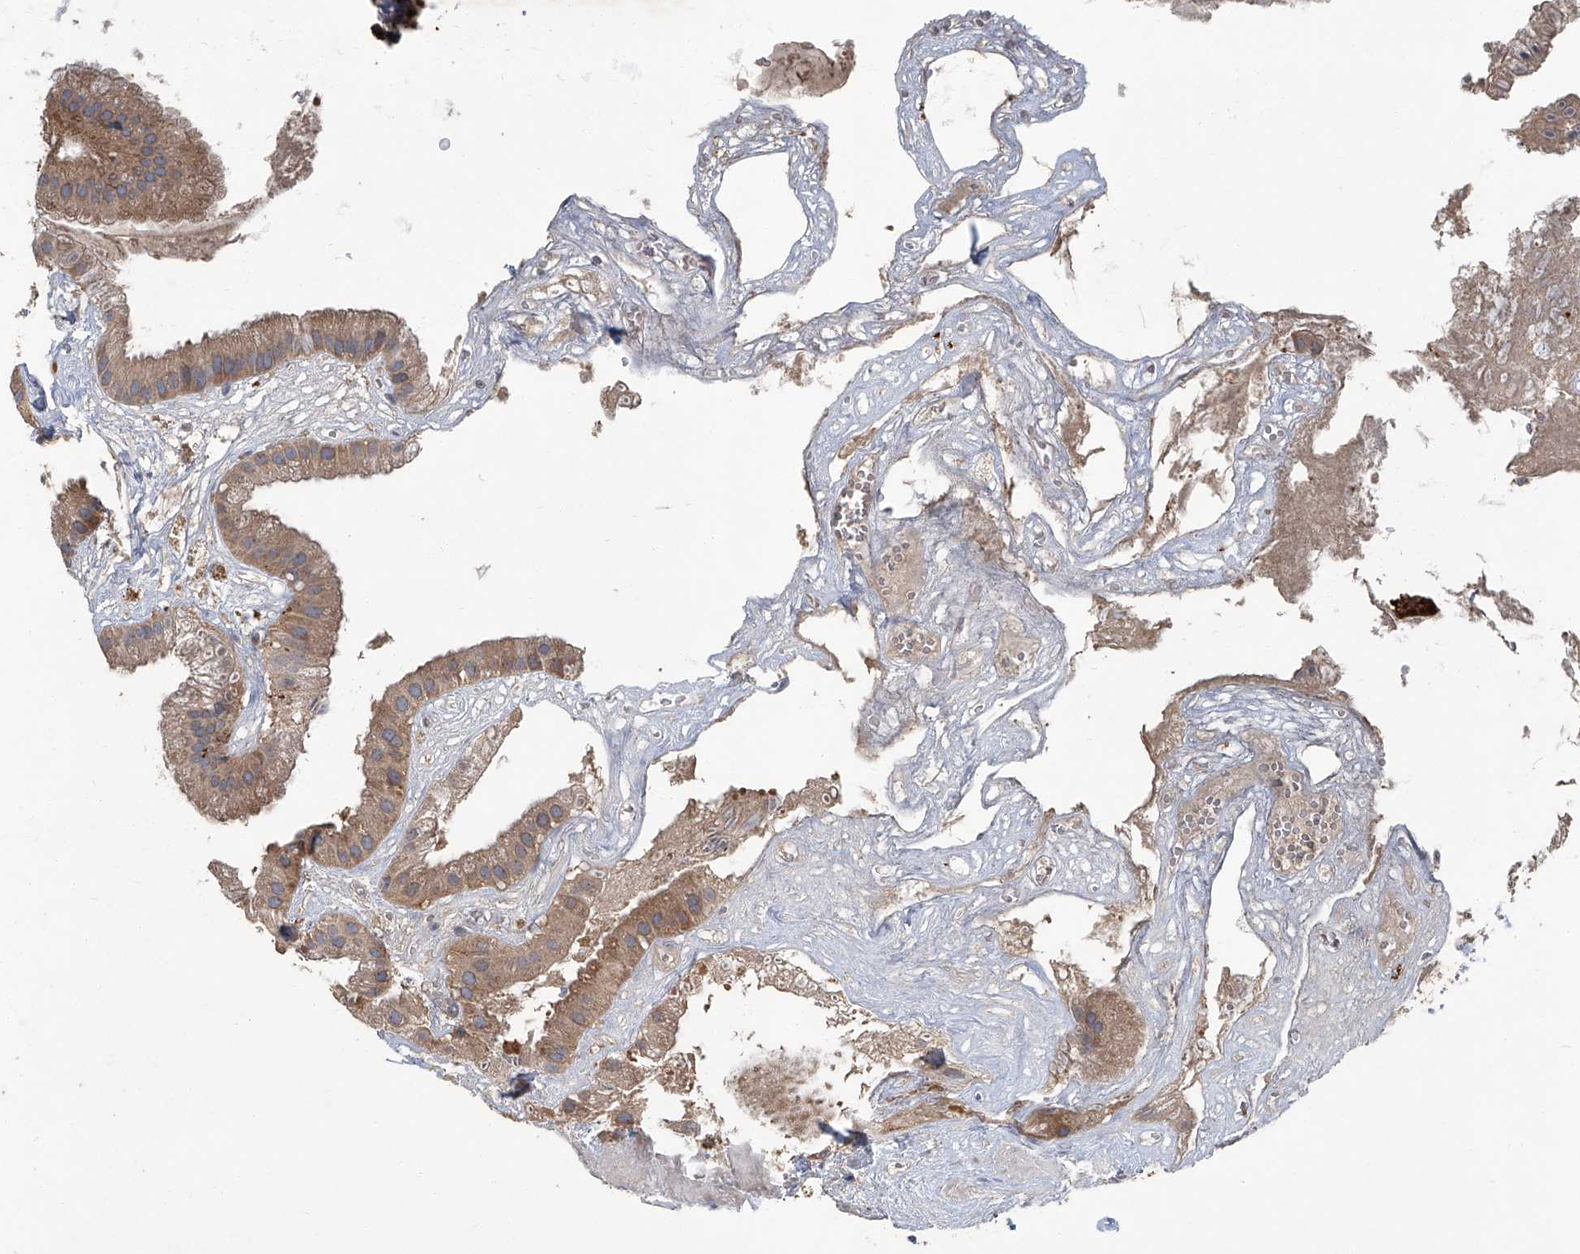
{"staining": {"intensity": "moderate", "quantity": ">75%", "location": "cytoplasmic/membranous"}, "tissue": "gallbladder", "cell_type": "Glandular cells", "image_type": "normal", "snomed": [{"axis": "morphology", "description": "Normal tissue, NOS"}, {"axis": "topography", "description": "Gallbladder"}], "caption": "Protein staining shows moderate cytoplasmic/membranous positivity in about >75% of glandular cells in benign gallbladder. (brown staining indicates protein expression, while blue staining denotes nuclei).", "gene": "FAM167A", "patient": {"sex": "male", "age": 55}}